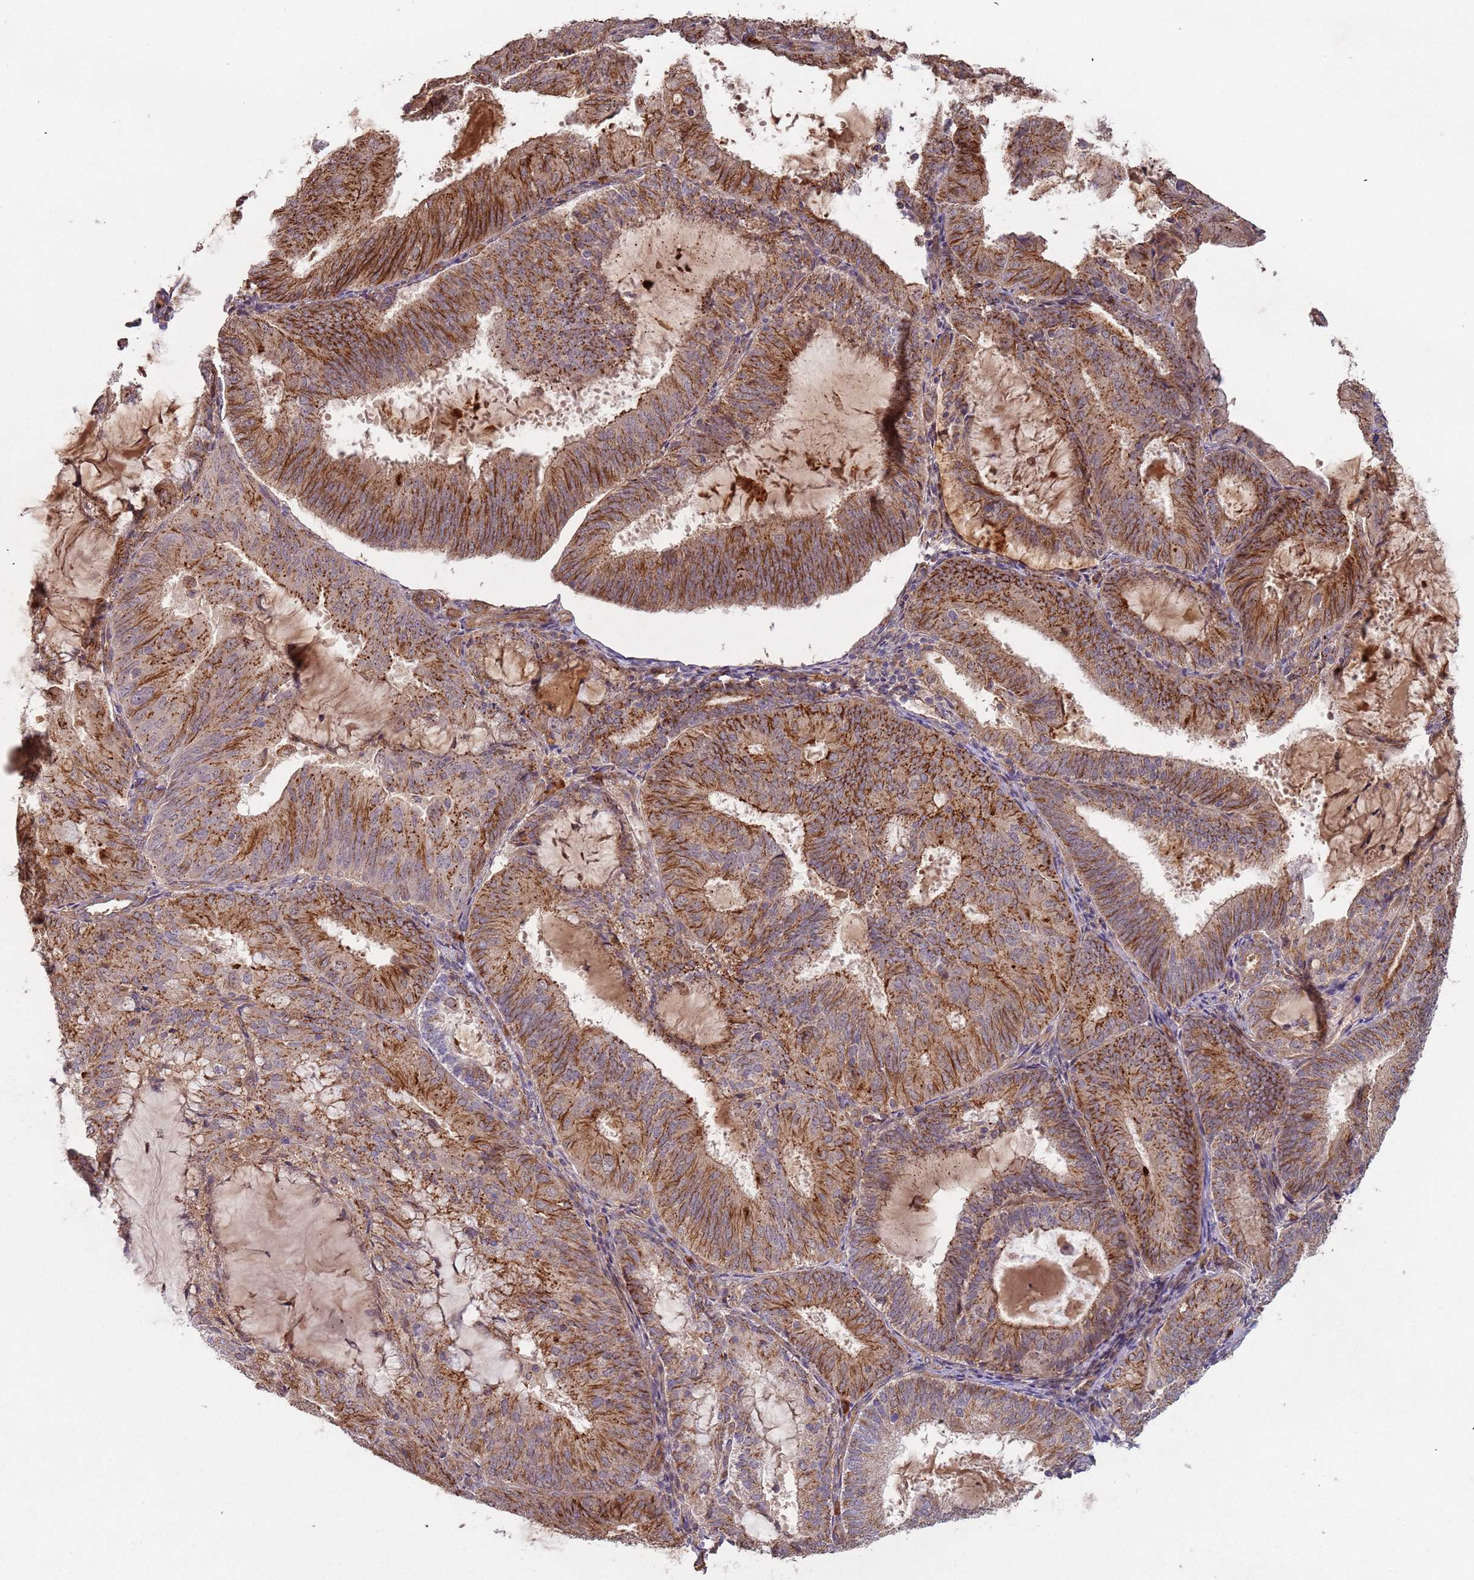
{"staining": {"intensity": "strong", "quantity": ">75%", "location": "cytoplasmic/membranous"}, "tissue": "endometrial cancer", "cell_type": "Tumor cells", "image_type": "cancer", "snomed": [{"axis": "morphology", "description": "Adenocarcinoma, NOS"}, {"axis": "topography", "description": "Endometrium"}], "caption": "There is high levels of strong cytoplasmic/membranous expression in tumor cells of adenocarcinoma (endometrial), as demonstrated by immunohistochemical staining (brown color).", "gene": "KANSL1L", "patient": {"sex": "female", "age": 81}}